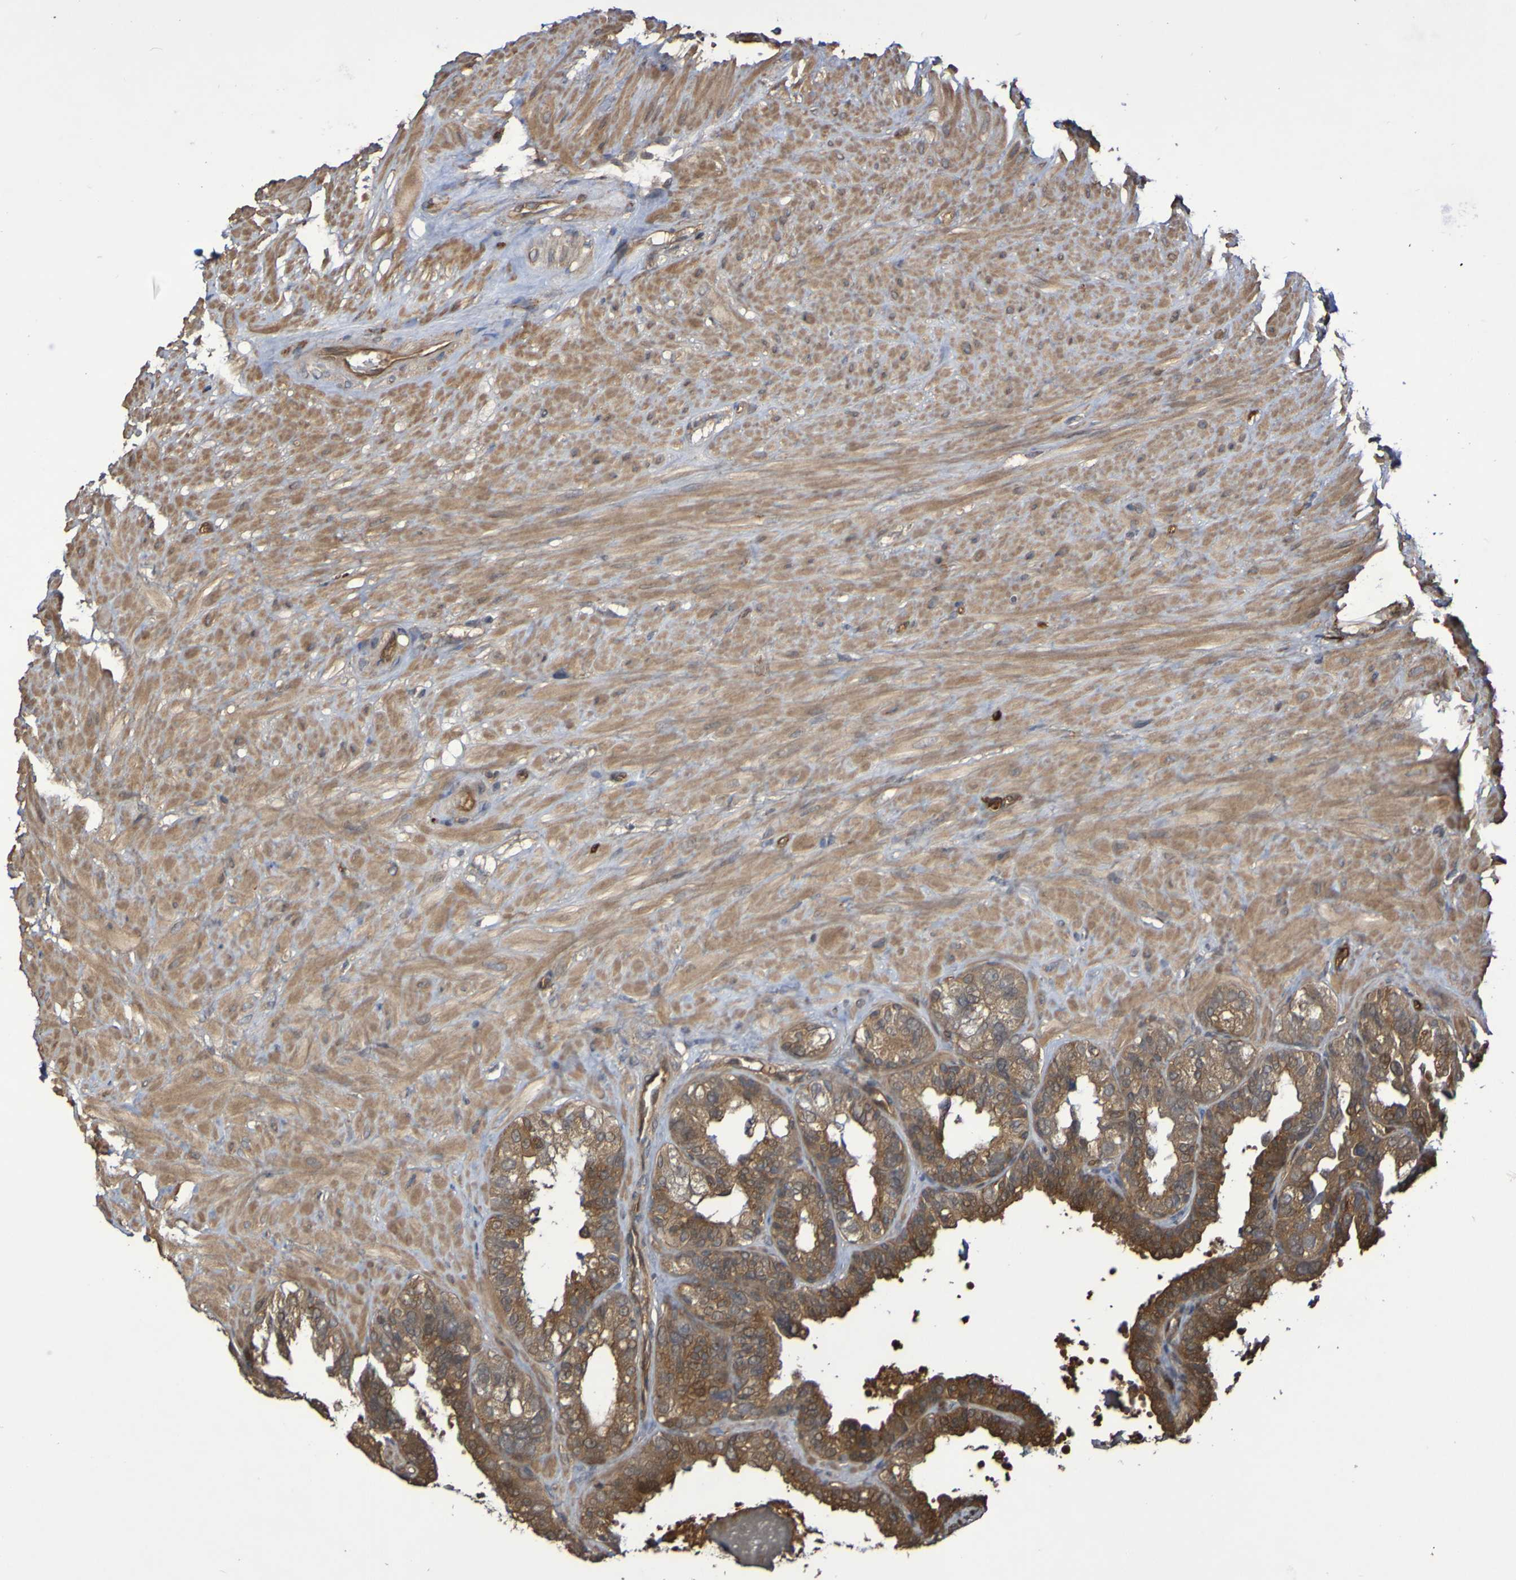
{"staining": {"intensity": "moderate", "quantity": ">75%", "location": "cytoplasmic/membranous"}, "tissue": "seminal vesicle", "cell_type": "Glandular cells", "image_type": "normal", "snomed": [{"axis": "morphology", "description": "Normal tissue, NOS"}, {"axis": "topography", "description": "Seminal veicle"}], "caption": "Moderate cytoplasmic/membranous expression is identified in approximately >75% of glandular cells in benign seminal vesicle.", "gene": "SERPINB6", "patient": {"sex": "male", "age": 68}}